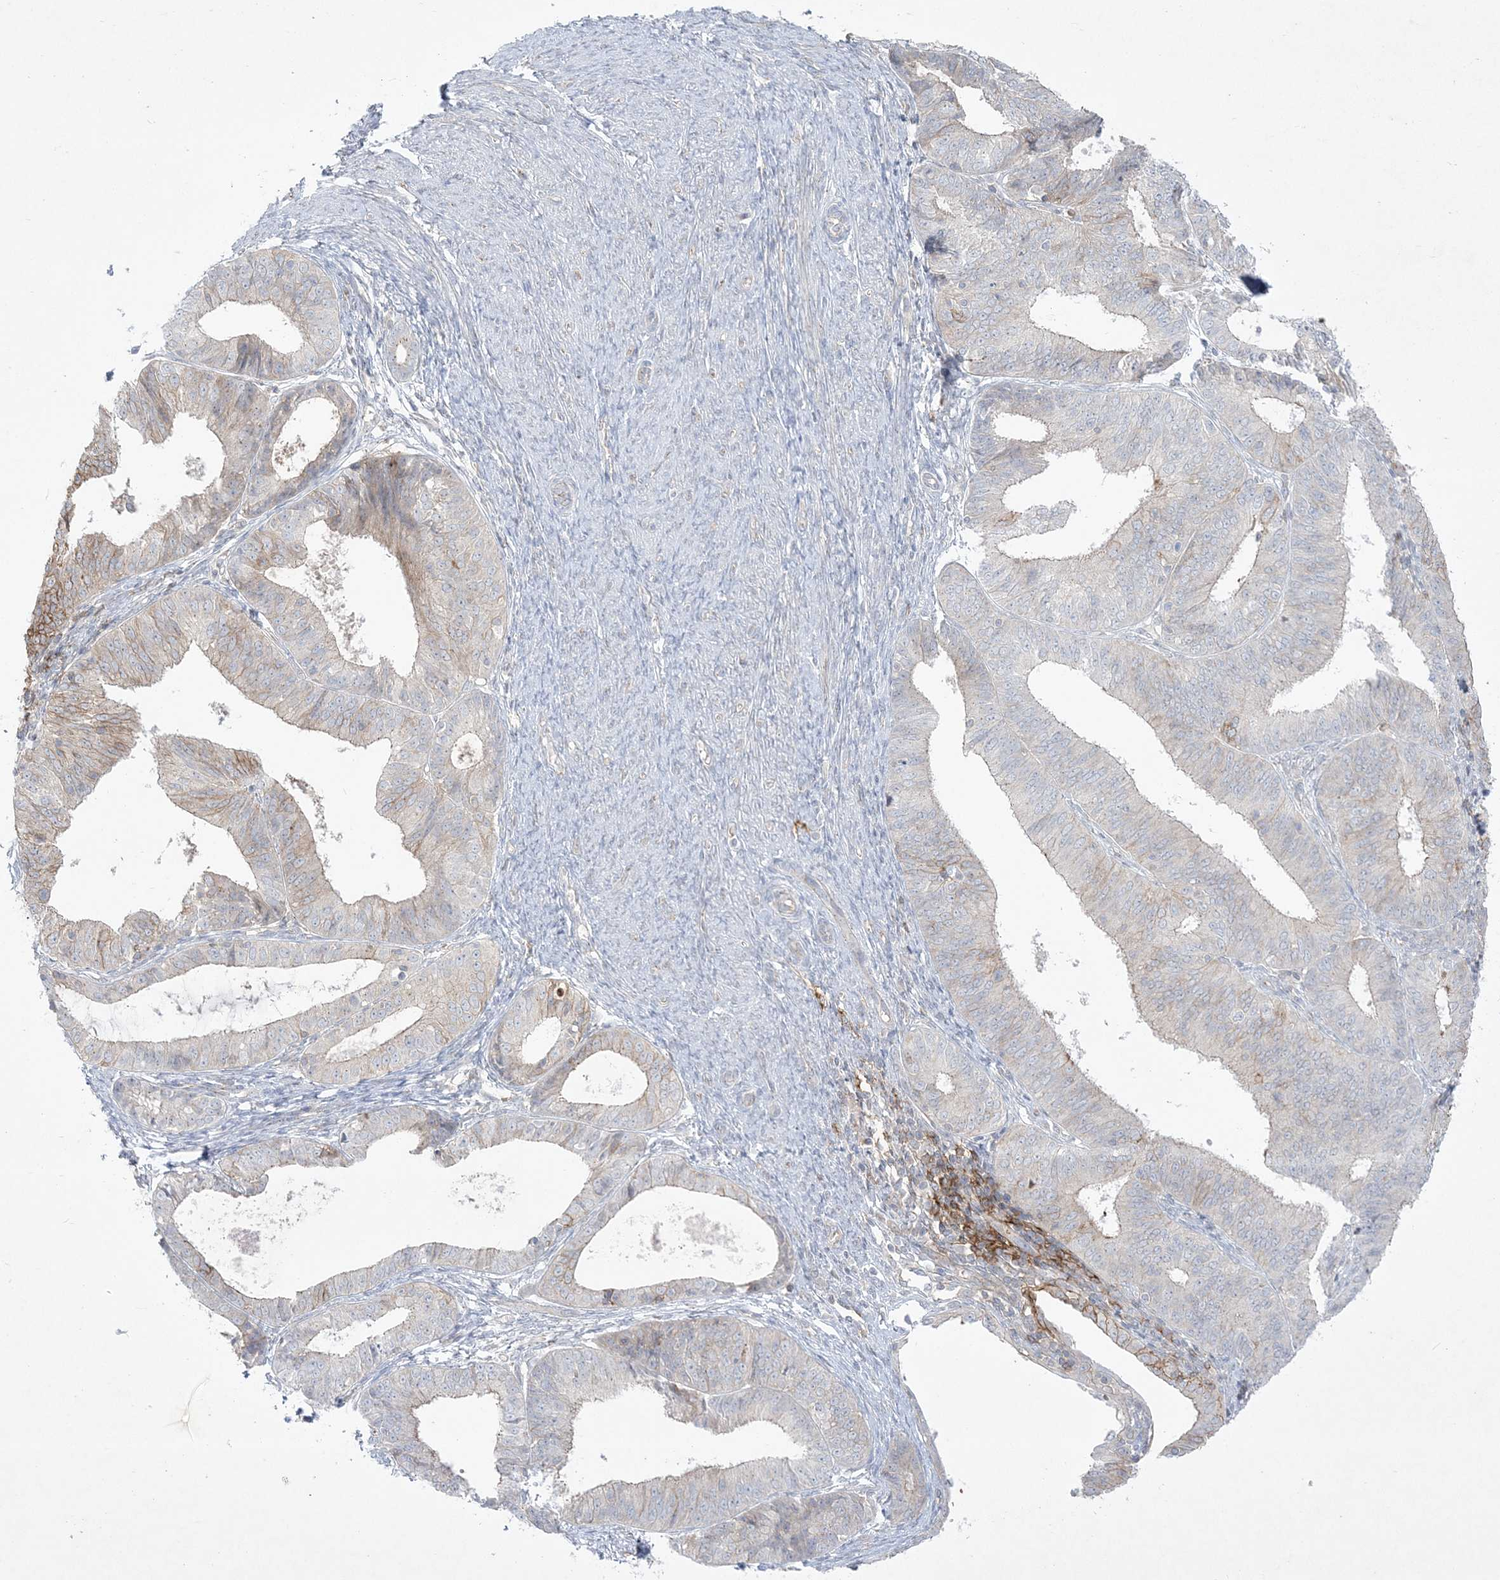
{"staining": {"intensity": "weak", "quantity": "<25%", "location": "cytoplasmic/membranous"}, "tissue": "endometrial cancer", "cell_type": "Tumor cells", "image_type": "cancer", "snomed": [{"axis": "morphology", "description": "Adenocarcinoma, NOS"}, {"axis": "topography", "description": "Endometrium"}], "caption": "Immunohistochemistry of endometrial cancer exhibits no expression in tumor cells.", "gene": "ADAMTS12", "patient": {"sex": "female", "age": 51}}